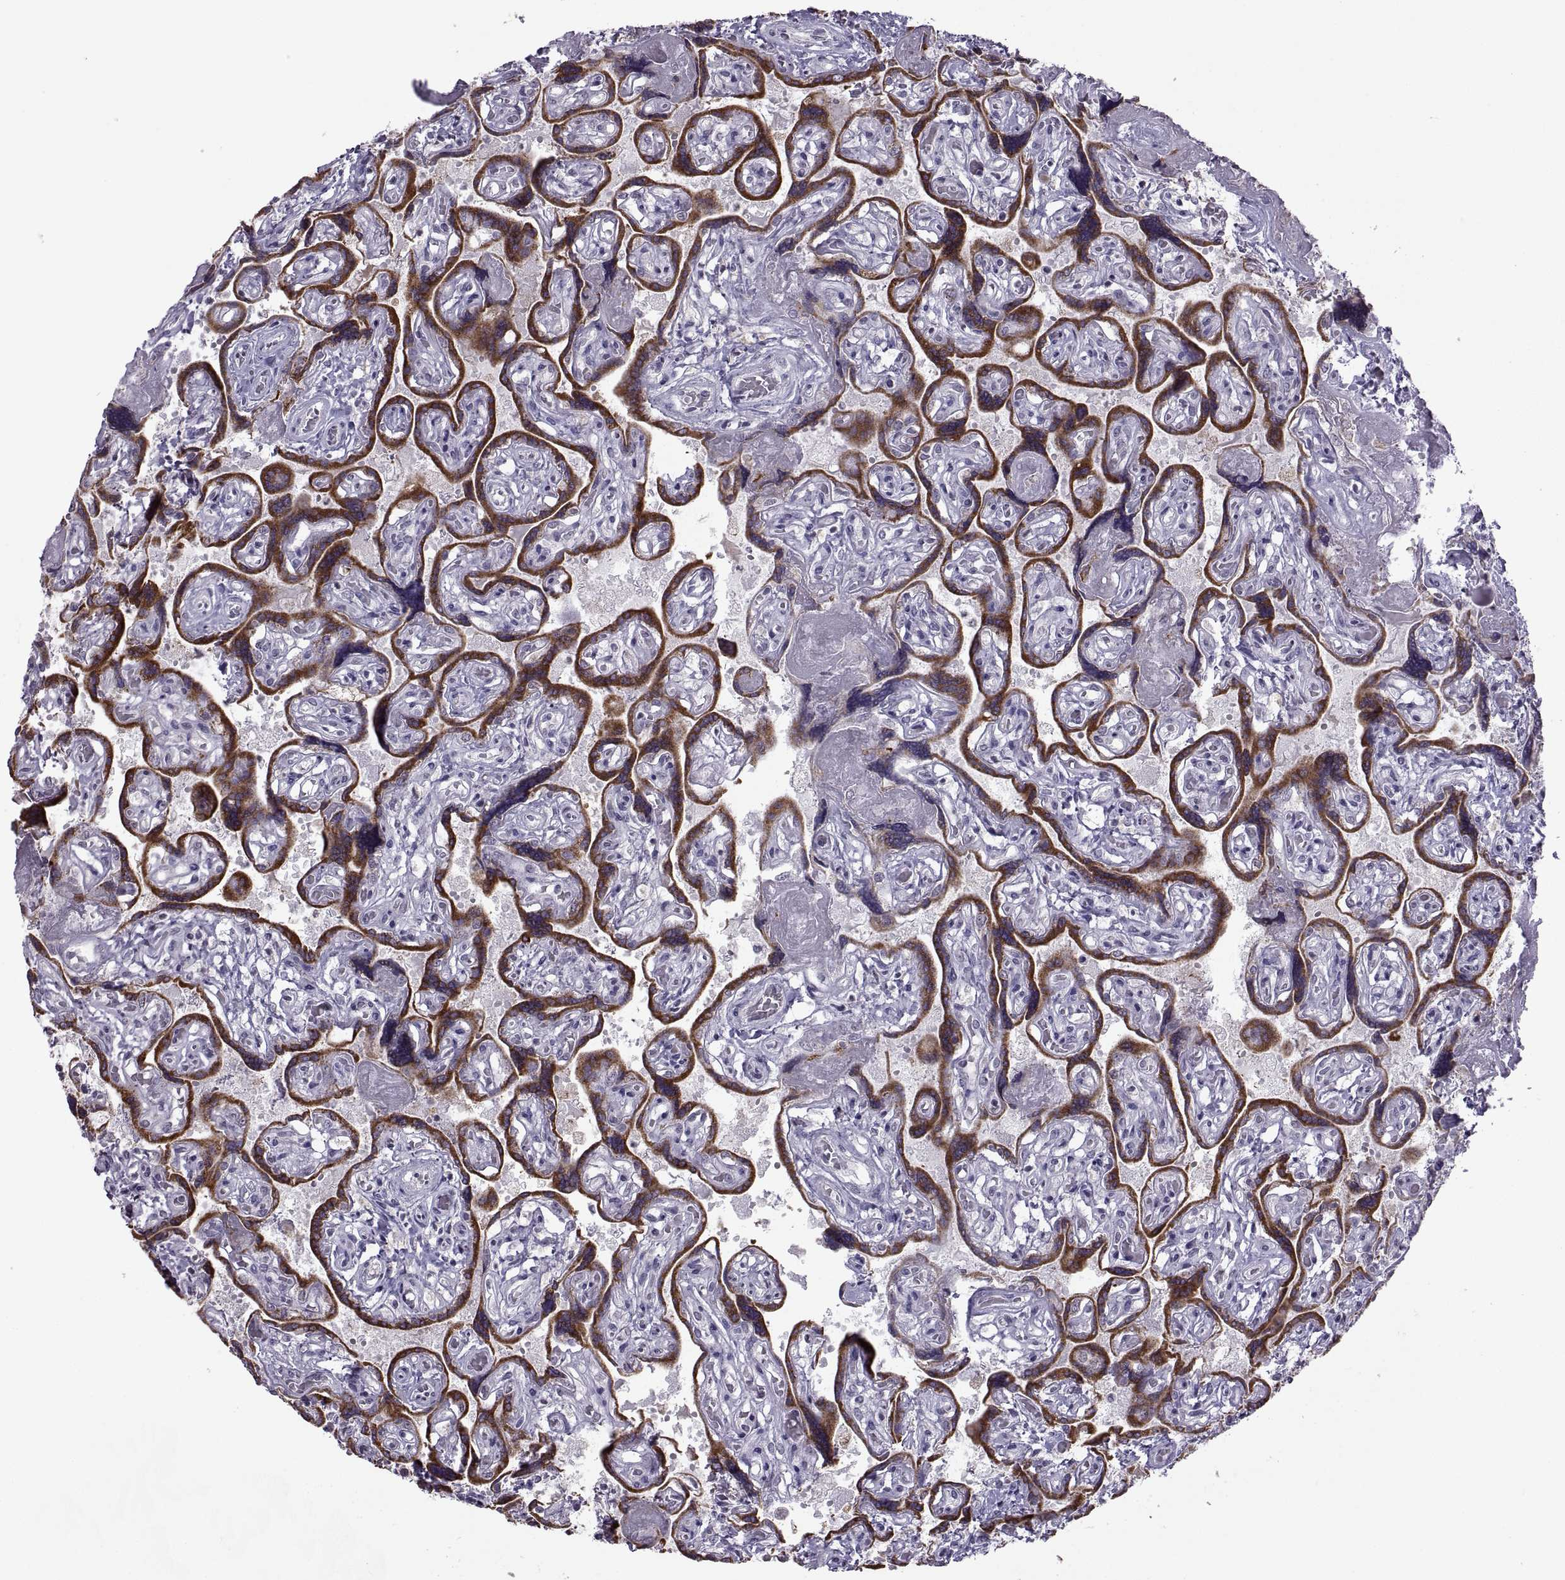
{"staining": {"intensity": "negative", "quantity": "none", "location": "none"}, "tissue": "placenta", "cell_type": "Decidual cells", "image_type": "normal", "snomed": [{"axis": "morphology", "description": "Normal tissue, NOS"}, {"axis": "topography", "description": "Placenta"}], "caption": "Placenta was stained to show a protein in brown. There is no significant expression in decidual cells. (DAB (3,3'-diaminobenzidine) IHC visualized using brightfield microscopy, high magnification).", "gene": "ASIC2", "patient": {"sex": "female", "age": 32}}